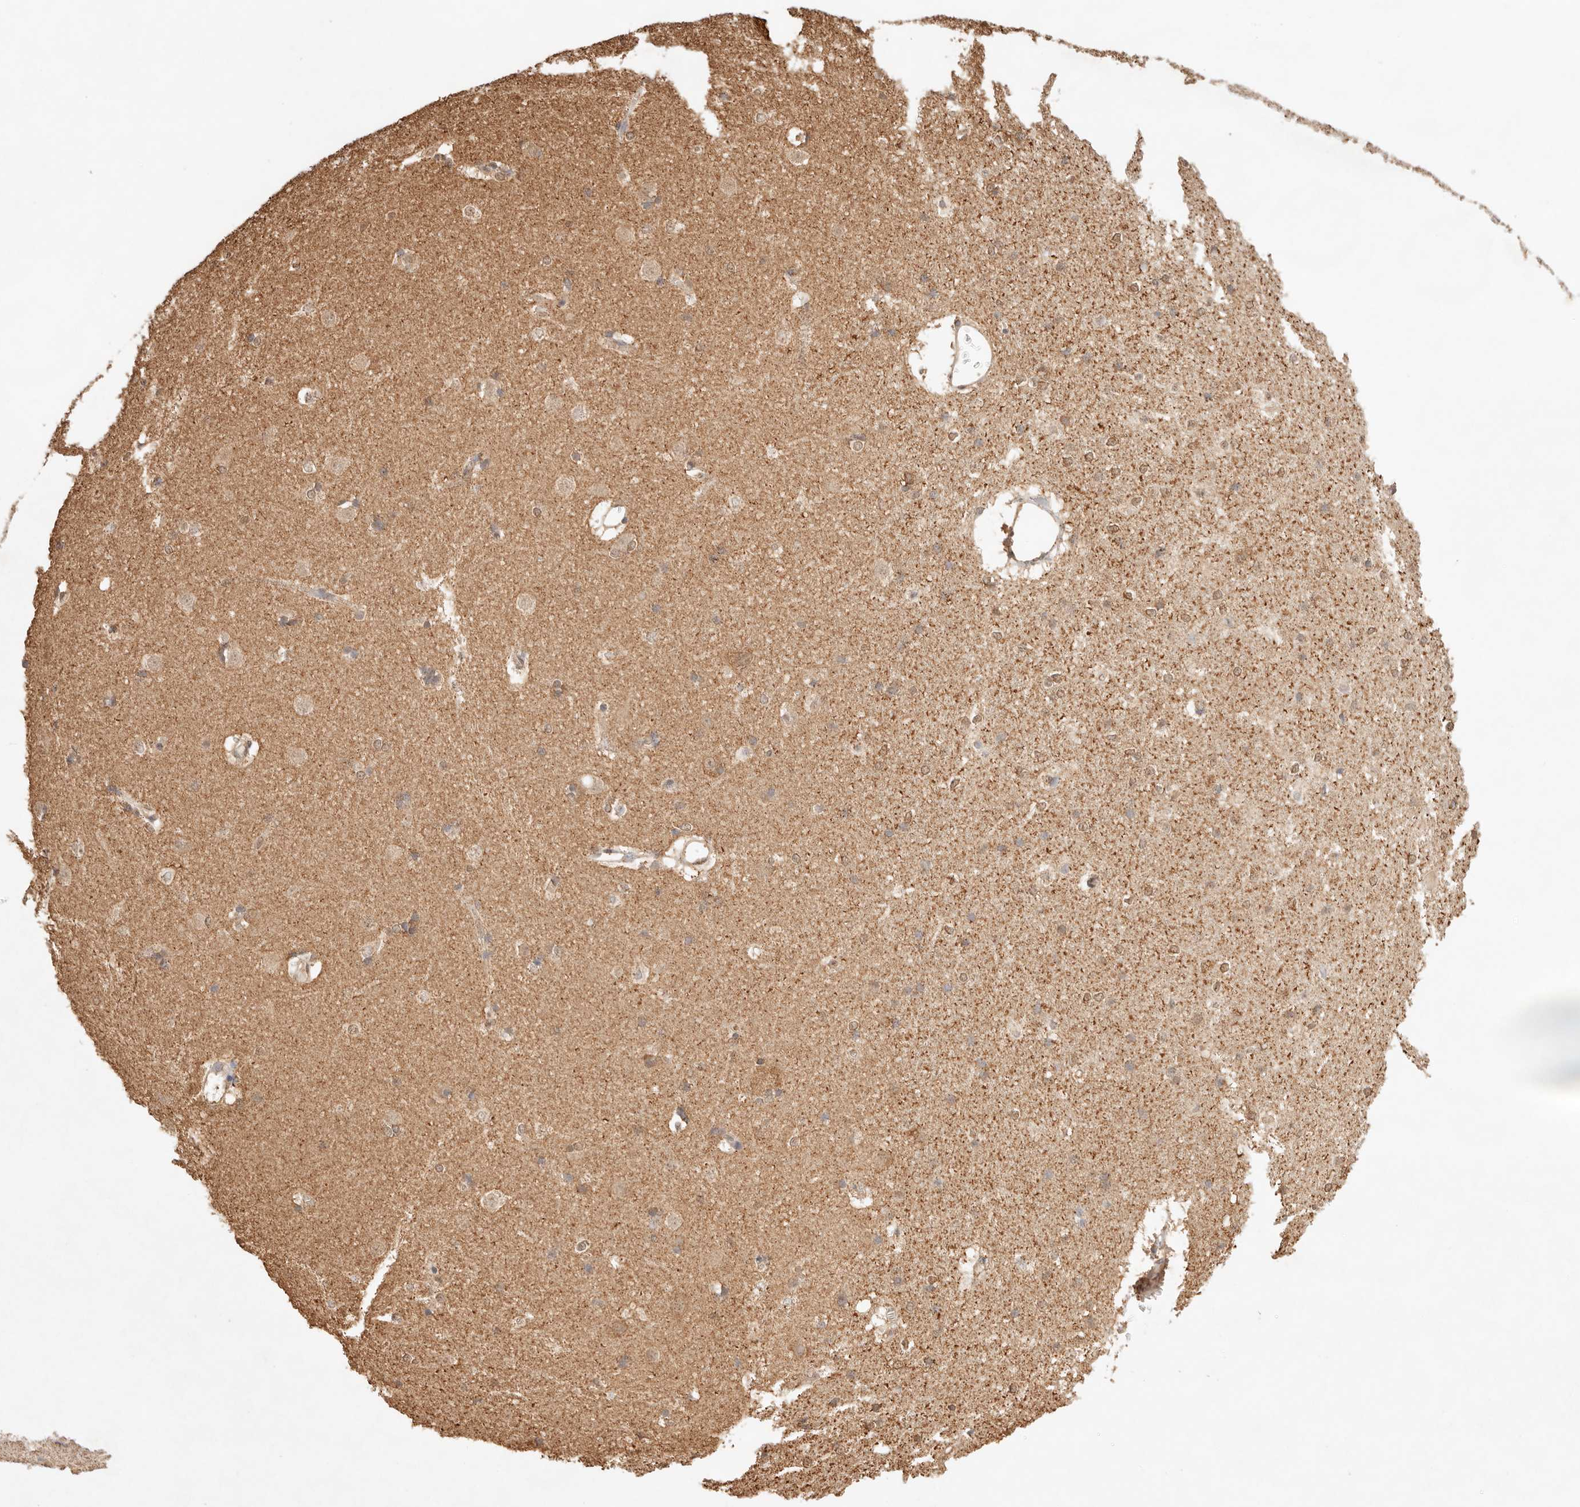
{"staining": {"intensity": "moderate", "quantity": "<25%", "location": "cytoplasmic/membranous,nuclear"}, "tissue": "caudate", "cell_type": "Glial cells", "image_type": "normal", "snomed": [{"axis": "morphology", "description": "Normal tissue, NOS"}, {"axis": "topography", "description": "Lateral ventricle wall"}], "caption": "Protein staining of benign caudate reveals moderate cytoplasmic/membranous,nuclear staining in about <25% of glial cells.", "gene": "IL1R2", "patient": {"sex": "female", "age": 19}}